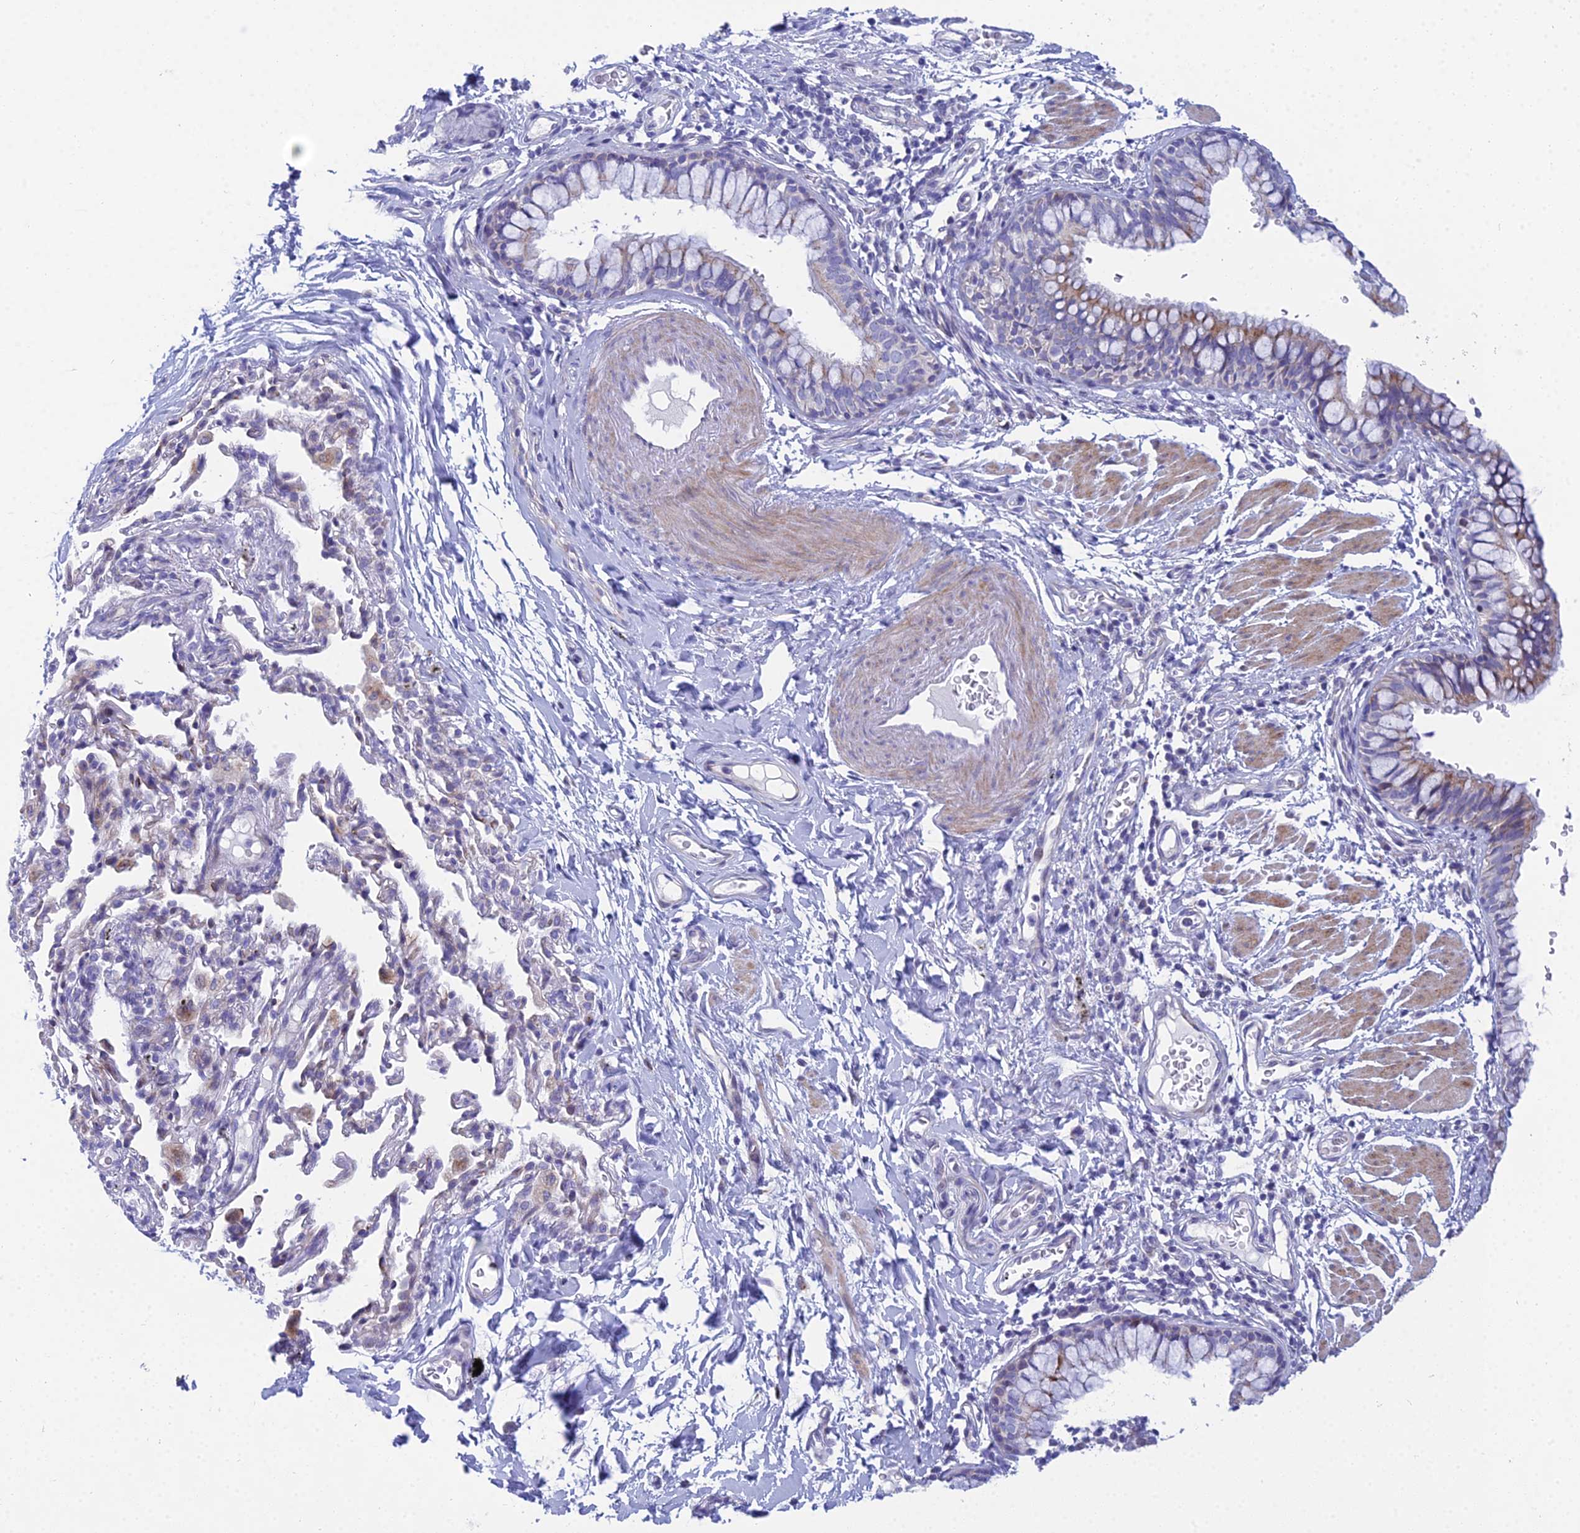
{"staining": {"intensity": "weak", "quantity": "<25%", "location": "cytoplasmic/membranous"}, "tissue": "bronchus", "cell_type": "Respiratory epithelial cells", "image_type": "normal", "snomed": [{"axis": "morphology", "description": "Normal tissue, NOS"}, {"axis": "topography", "description": "Cartilage tissue"}, {"axis": "topography", "description": "Bronchus"}], "caption": "This is an immunohistochemistry (IHC) image of normal human bronchus. There is no expression in respiratory epithelial cells.", "gene": "PRR13", "patient": {"sex": "female", "age": 36}}